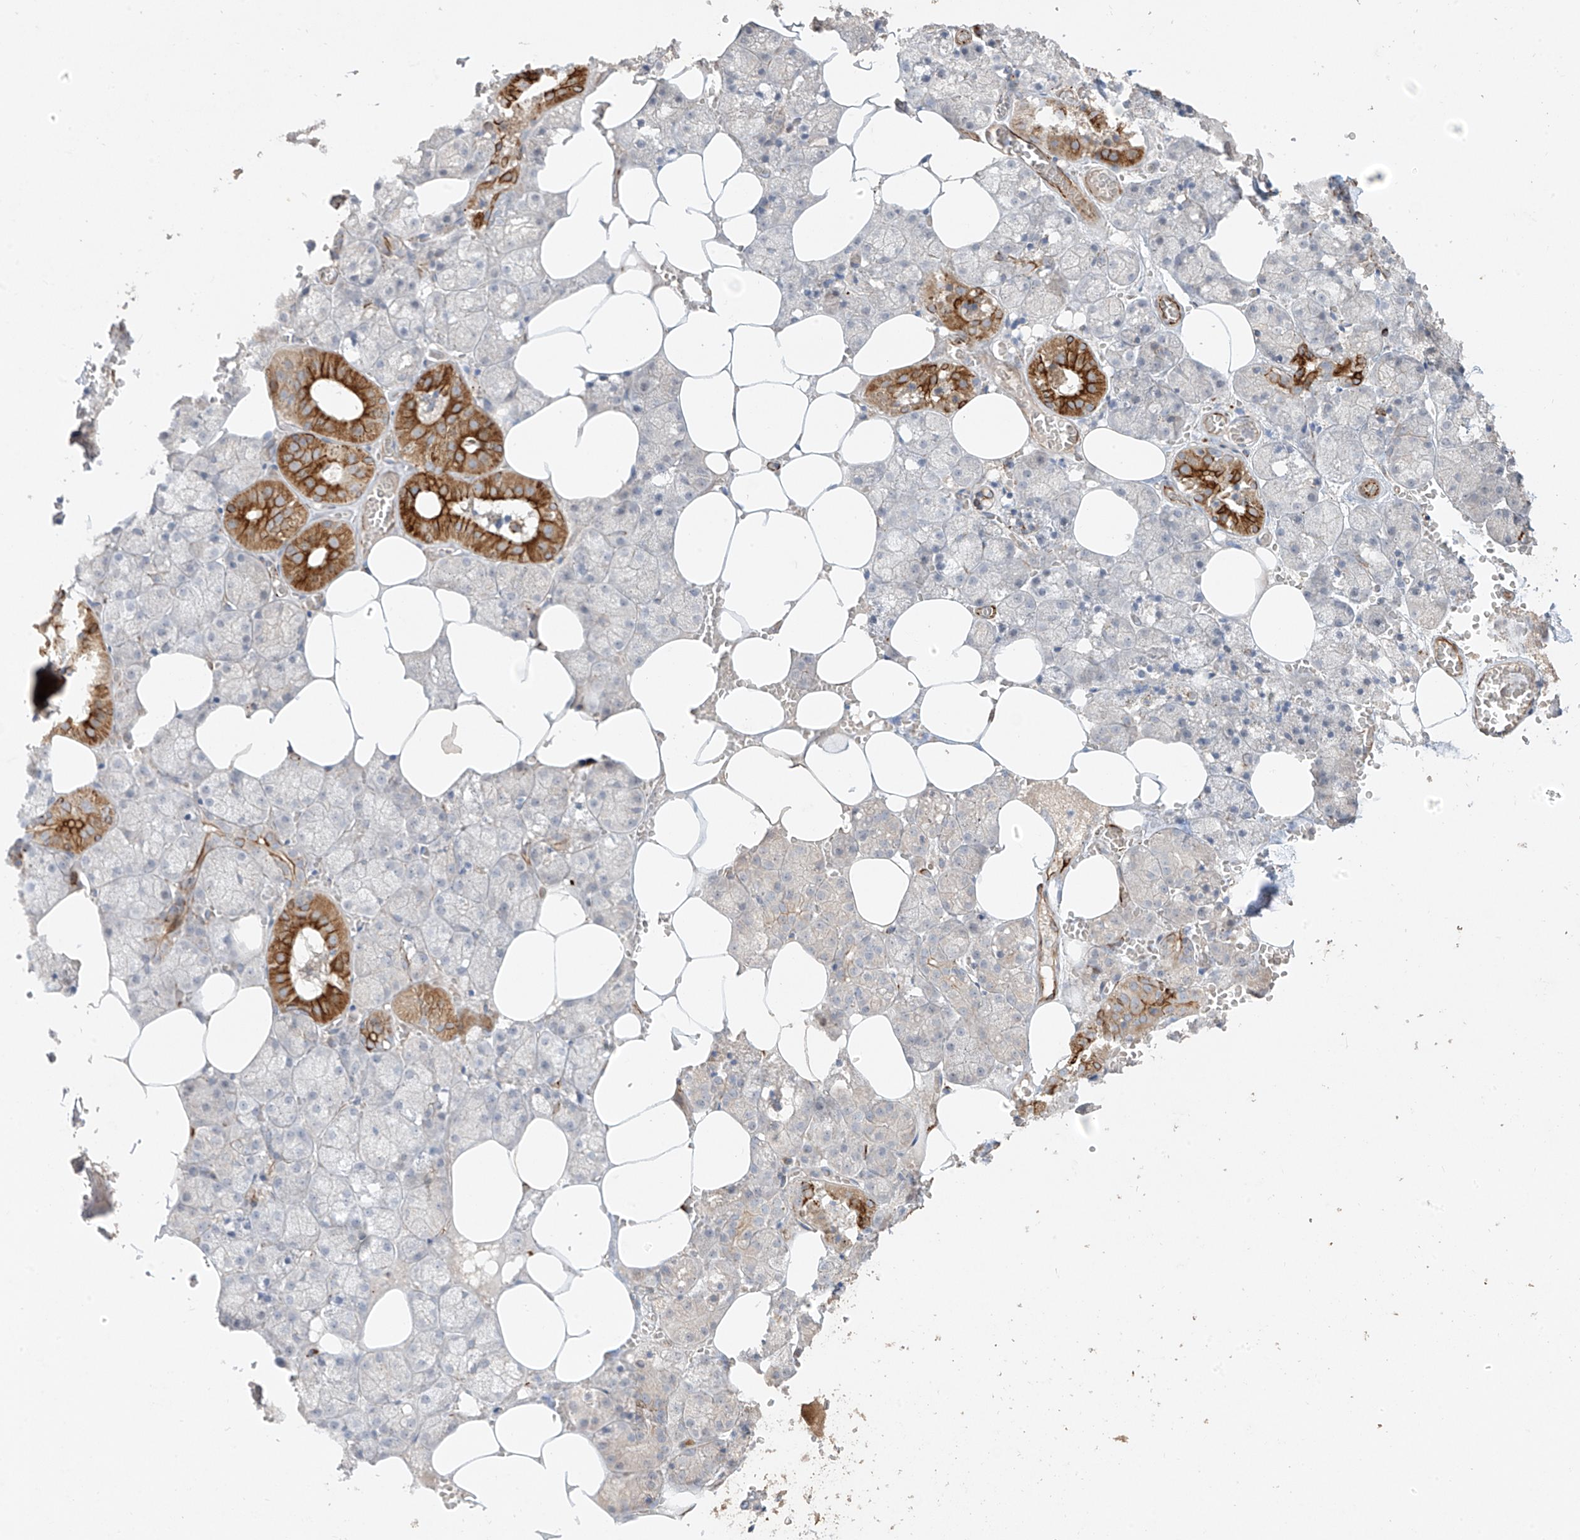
{"staining": {"intensity": "strong", "quantity": "<25%", "location": "cytoplasmic/membranous"}, "tissue": "salivary gland", "cell_type": "Glandular cells", "image_type": "normal", "snomed": [{"axis": "morphology", "description": "Normal tissue, NOS"}, {"axis": "topography", "description": "Salivary gland"}], "caption": "The histopathology image shows immunohistochemical staining of normal salivary gland. There is strong cytoplasmic/membranous expression is appreciated in approximately <25% of glandular cells.", "gene": "DCDC2", "patient": {"sex": "male", "age": 62}}